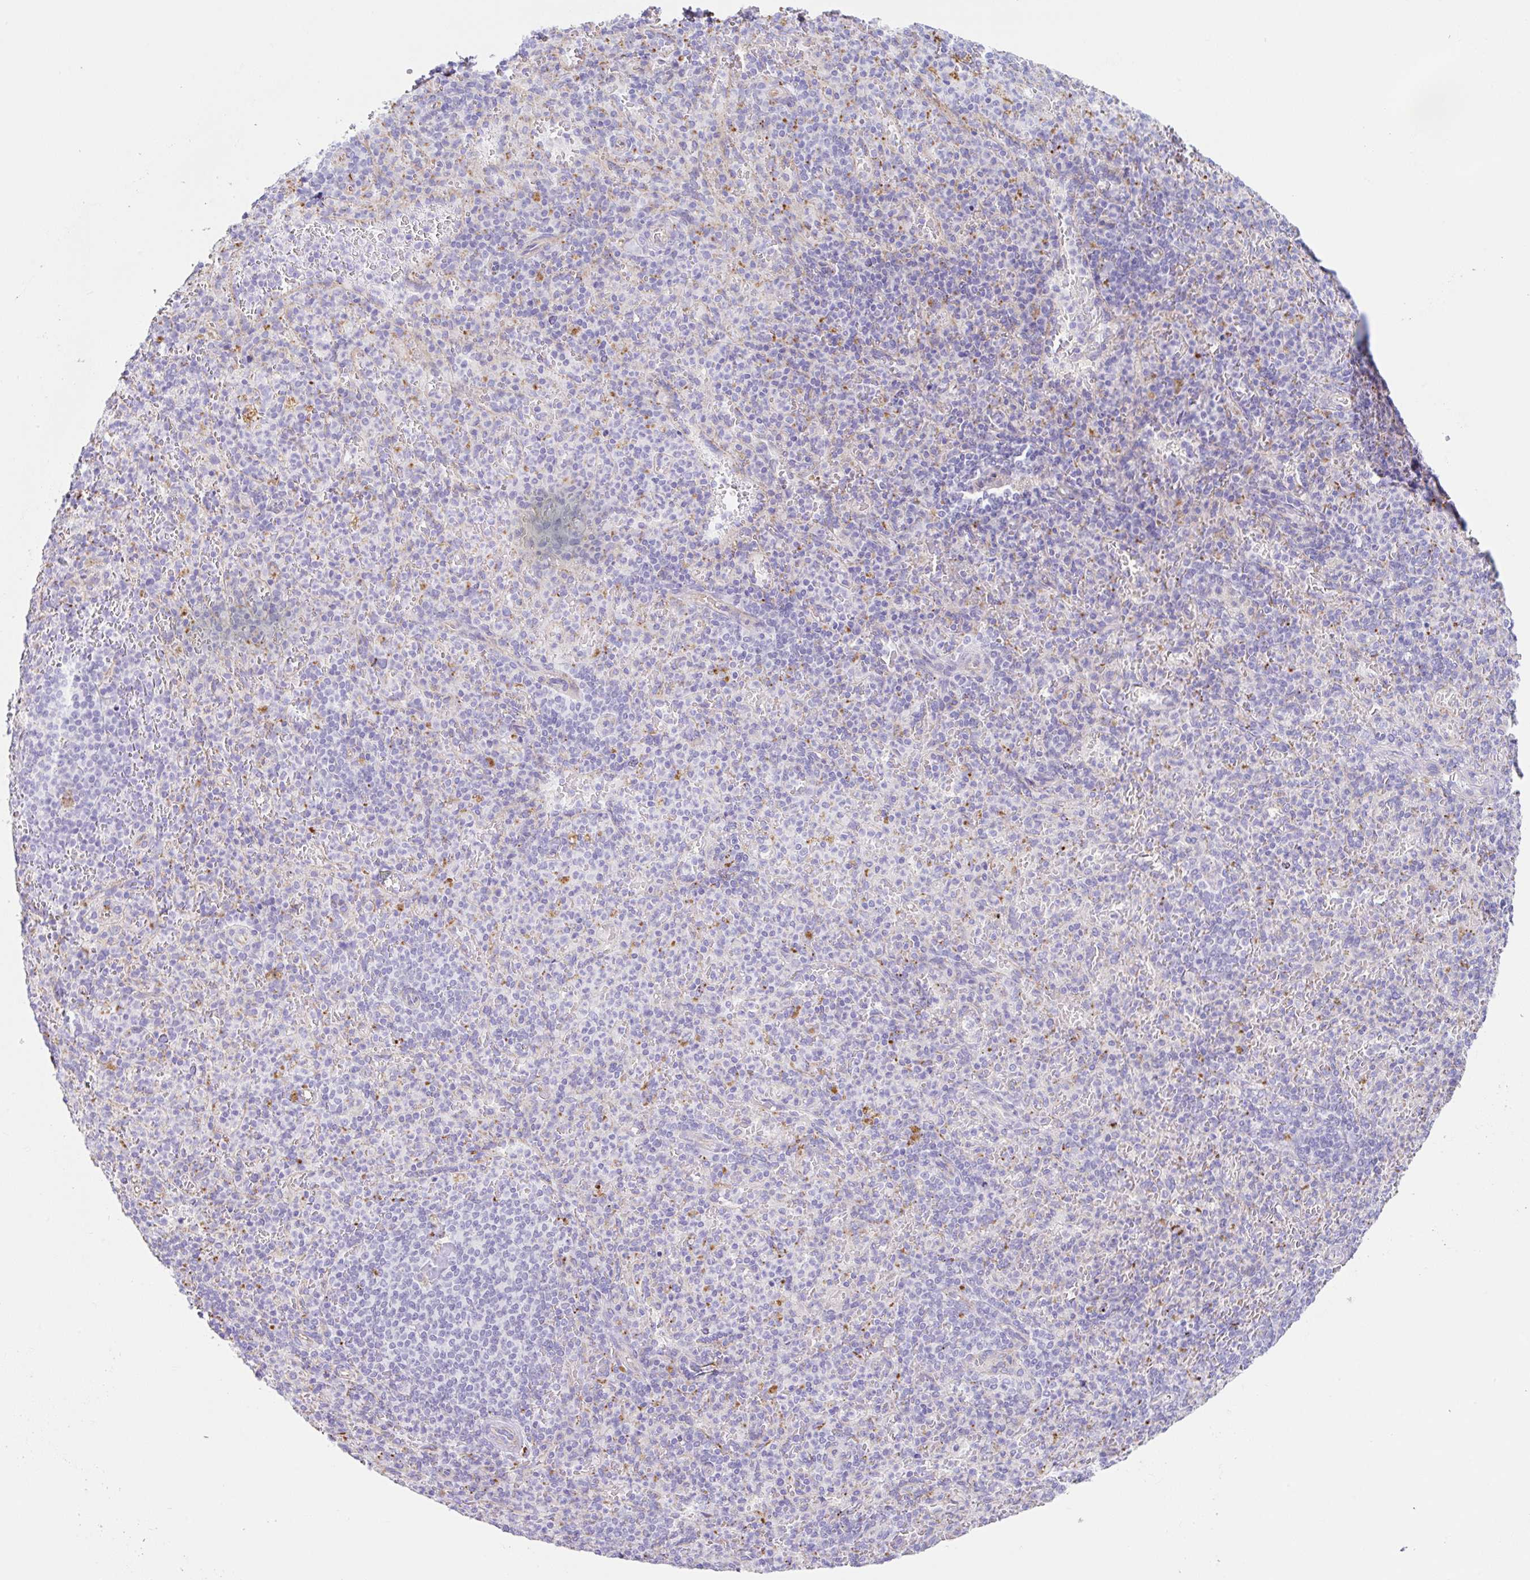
{"staining": {"intensity": "negative", "quantity": "none", "location": "none"}, "tissue": "spleen", "cell_type": "Cells in red pulp", "image_type": "normal", "snomed": [{"axis": "morphology", "description": "Normal tissue, NOS"}, {"axis": "topography", "description": "Spleen"}], "caption": "IHC histopathology image of unremarkable human spleen stained for a protein (brown), which displays no positivity in cells in red pulp.", "gene": "DKK4", "patient": {"sex": "female", "age": 74}}